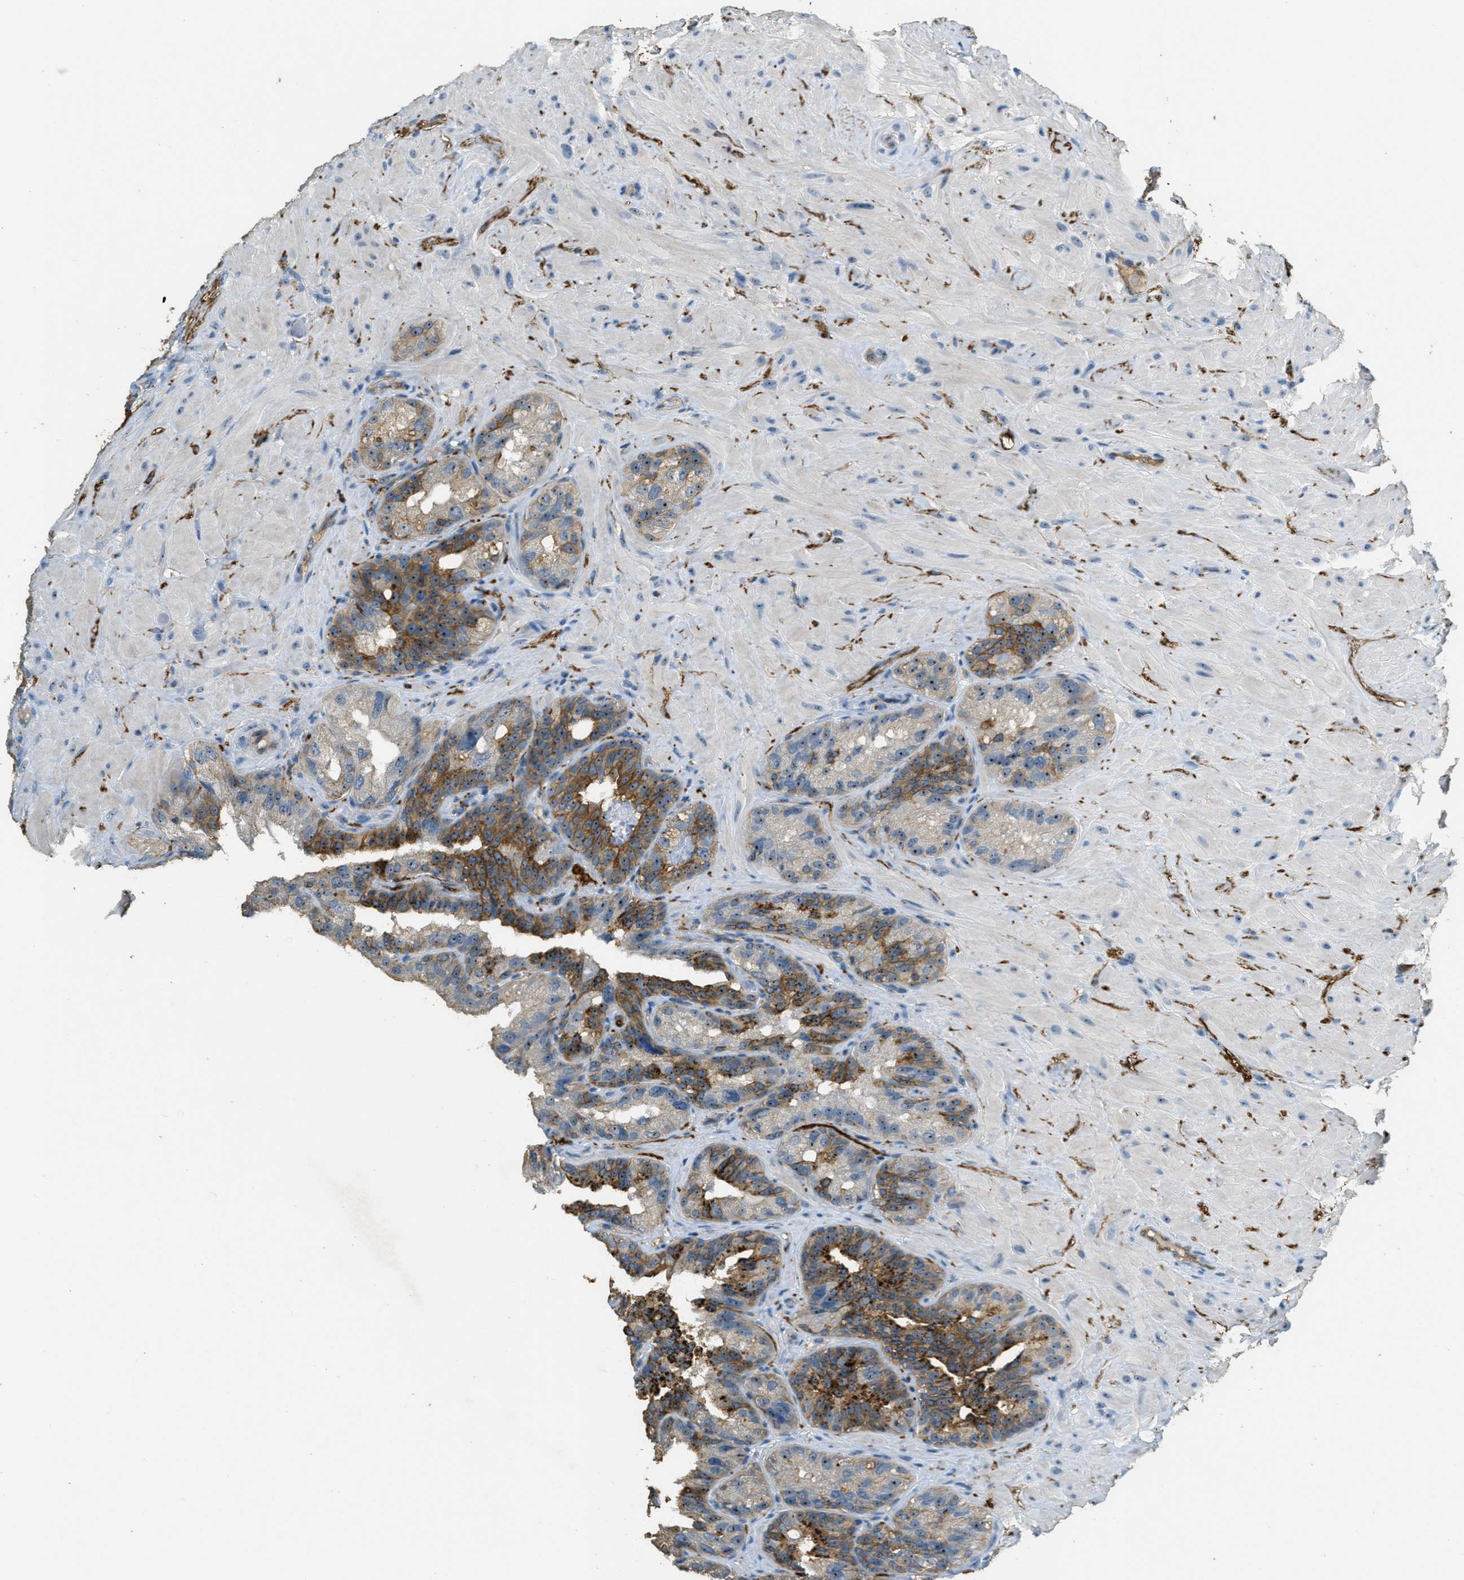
{"staining": {"intensity": "moderate", "quantity": "25%-75%", "location": "cytoplasmic/membranous,nuclear"}, "tissue": "seminal vesicle", "cell_type": "Glandular cells", "image_type": "normal", "snomed": [{"axis": "morphology", "description": "Normal tissue, NOS"}, {"axis": "topography", "description": "Seminal veicle"}], "caption": "IHC micrograph of benign seminal vesicle: seminal vesicle stained using immunohistochemistry (IHC) exhibits medium levels of moderate protein expression localized specifically in the cytoplasmic/membranous,nuclear of glandular cells, appearing as a cytoplasmic/membranous,nuclear brown color.", "gene": "OSMR", "patient": {"sex": "male", "age": 68}}